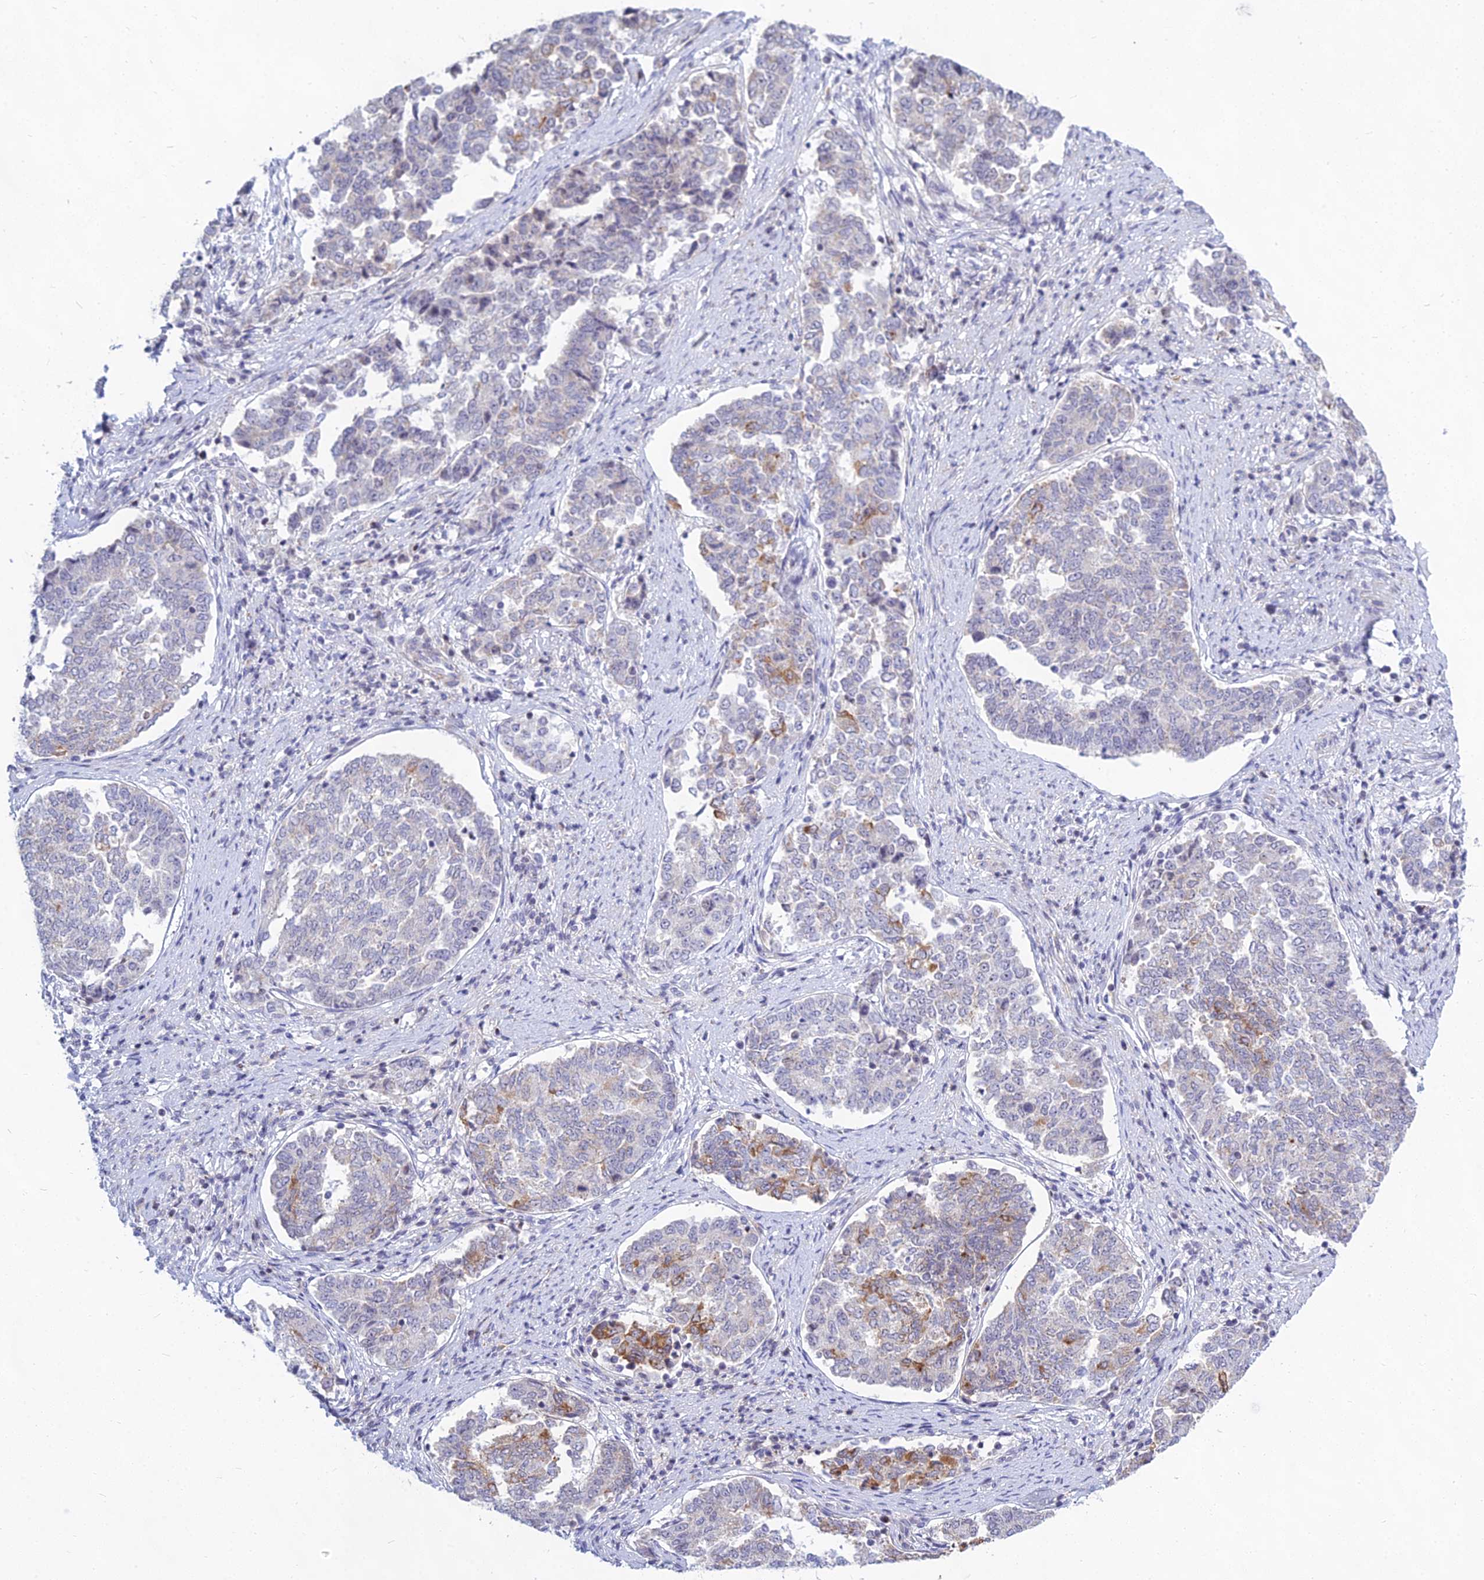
{"staining": {"intensity": "moderate", "quantity": "<25%", "location": "cytoplasmic/membranous"}, "tissue": "endometrial cancer", "cell_type": "Tumor cells", "image_type": "cancer", "snomed": [{"axis": "morphology", "description": "Adenocarcinoma, NOS"}, {"axis": "topography", "description": "Endometrium"}], "caption": "A brown stain shows moderate cytoplasmic/membranous positivity of a protein in human endometrial cancer tumor cells.", "gene": "KRR1", "patient": {"sex": "female", "age": 80}}